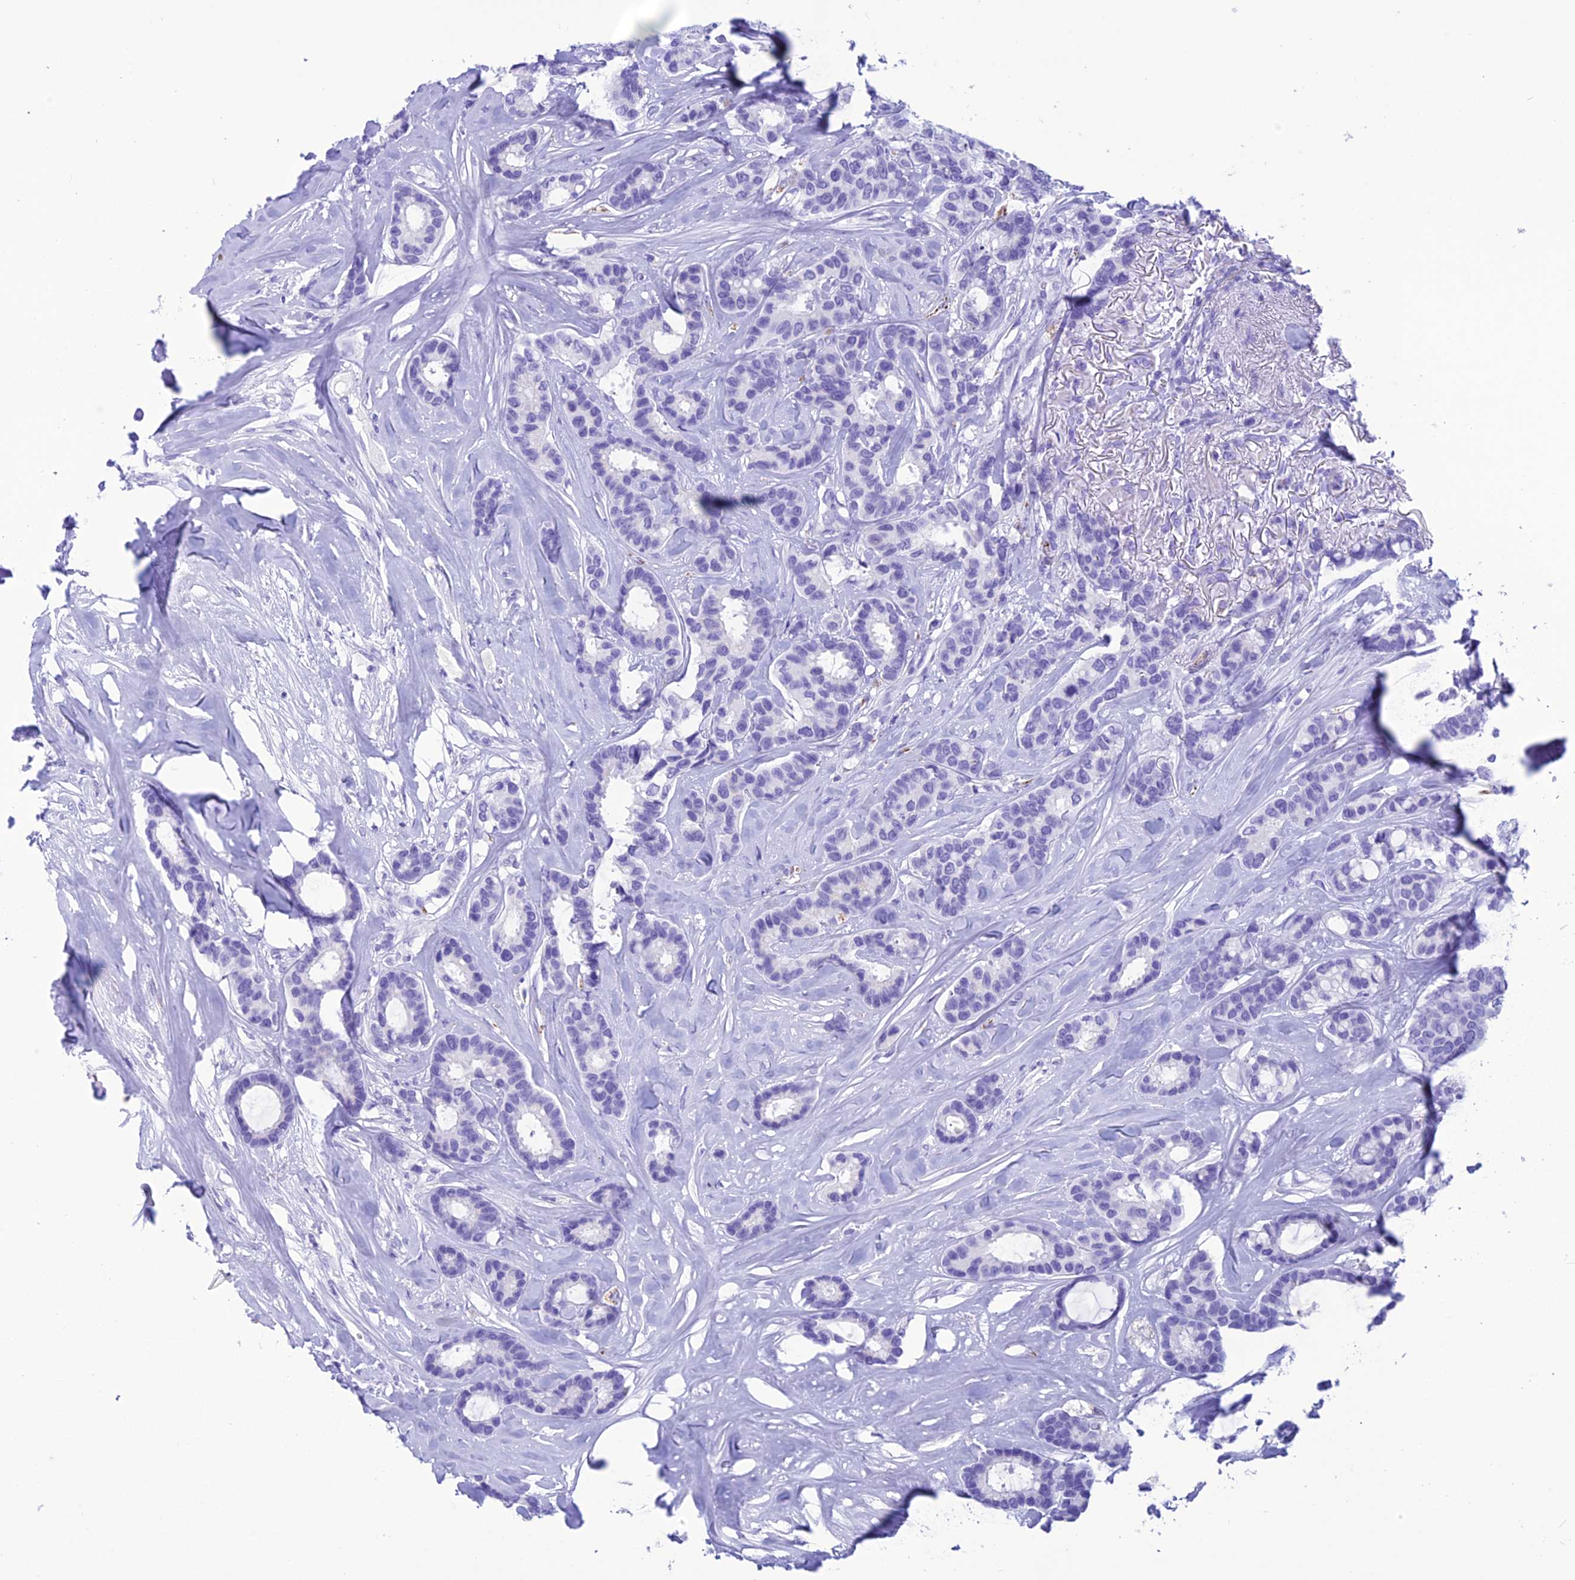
{"staining": {"intensity": "negative", "quantity": "none", "location": "none"}, "tissue": "breast cancer", "cell_type": "Tumor cells", "image_type": "cancer", "snomed": [{"axis": "morphology", "description": "Duct carcinoma"}, {"axis": "topography", "description": "Breast"}], "caption": "The histopathology image demonstrates no staining of tumor cells in breast cancer.", "gene": "TRAM1L1", "patient": {"sex": "female", "age": 87}}